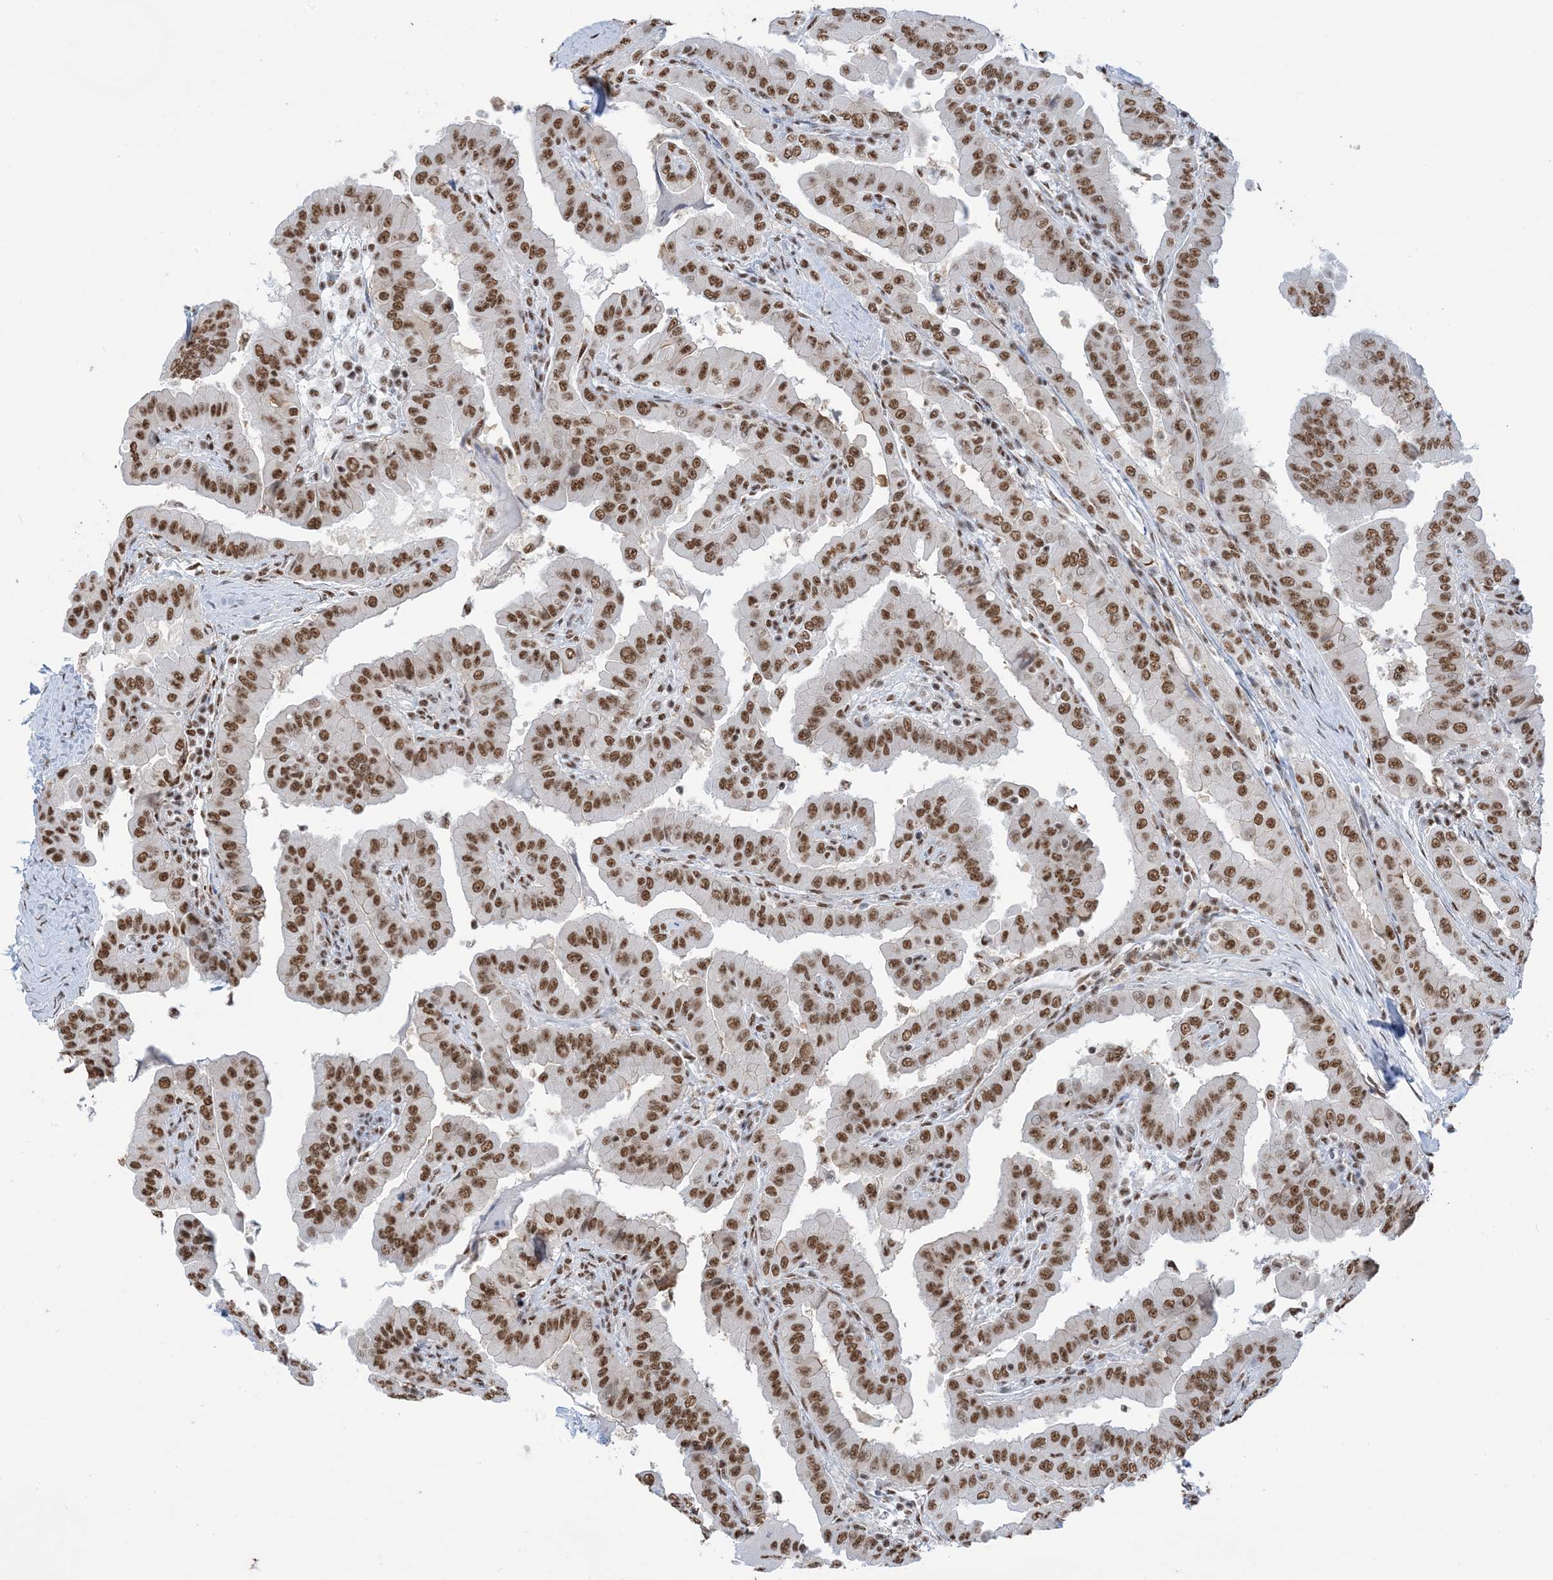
{"staining": {"intensity": "moderate", "quantity": ">75%", "location": "nuclear"}, "tissue": "thyroid cancer", "cell_type": "Tumor cells", "image_type": "cancer", "snomed": [{"axis": "morphology", "description": "Papillary adenocarcinoma, NOS"}, {"axis": "topography", "description": "Thyroid gland"}], "caption": "Immunohistochemistry histopathology image of neoplastic tissue: human thyroid cancer stained using immunohistochemistry shows medium levels of moderate protein expression localized specifically in the nuclear of tumor cells, appearing as a nuclear brown color.", "gene": "ZNF792", "patient": {"sex": "male", "age": 33}}